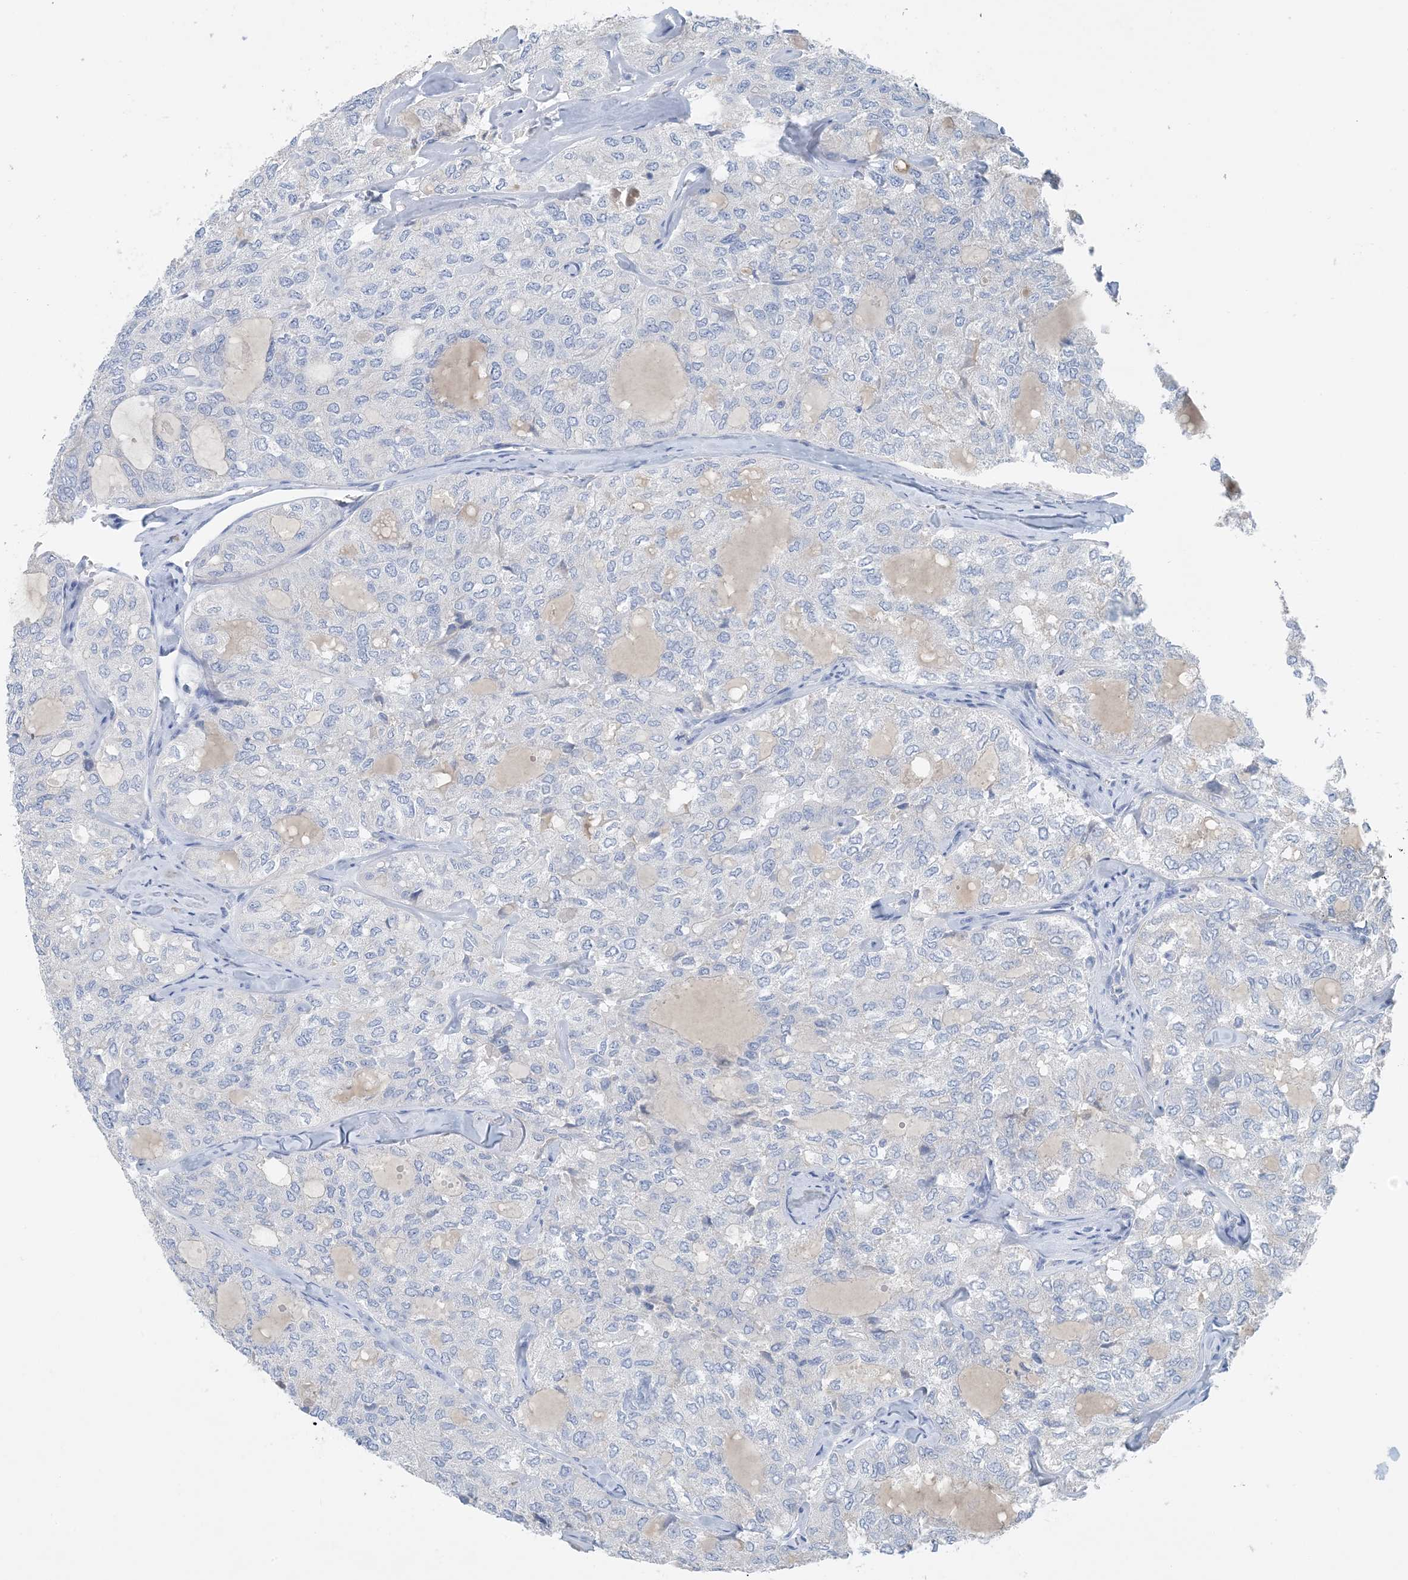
{"staining": {"intensity": "negative", "quantity": "none", "location": "none"}, "tissue": "thyroid cancer", "cell_type": "Tumor cells", "image_type": "cancer", "snomed": [{"axis": "morphology", "description": "Follicular adenoma carcinoma, NOS"}, {"axis": "topography", "description": "Thyroid gland"}], "caption": "DAB (3,3'-diaminobenzidine) immunohistochemical staining of follicular adenoma carcinoma (thyroid) exhibits no significant expression in tumor cells.", "gene": "CTRL", "patient": {"sex": "male", "age": 75}}